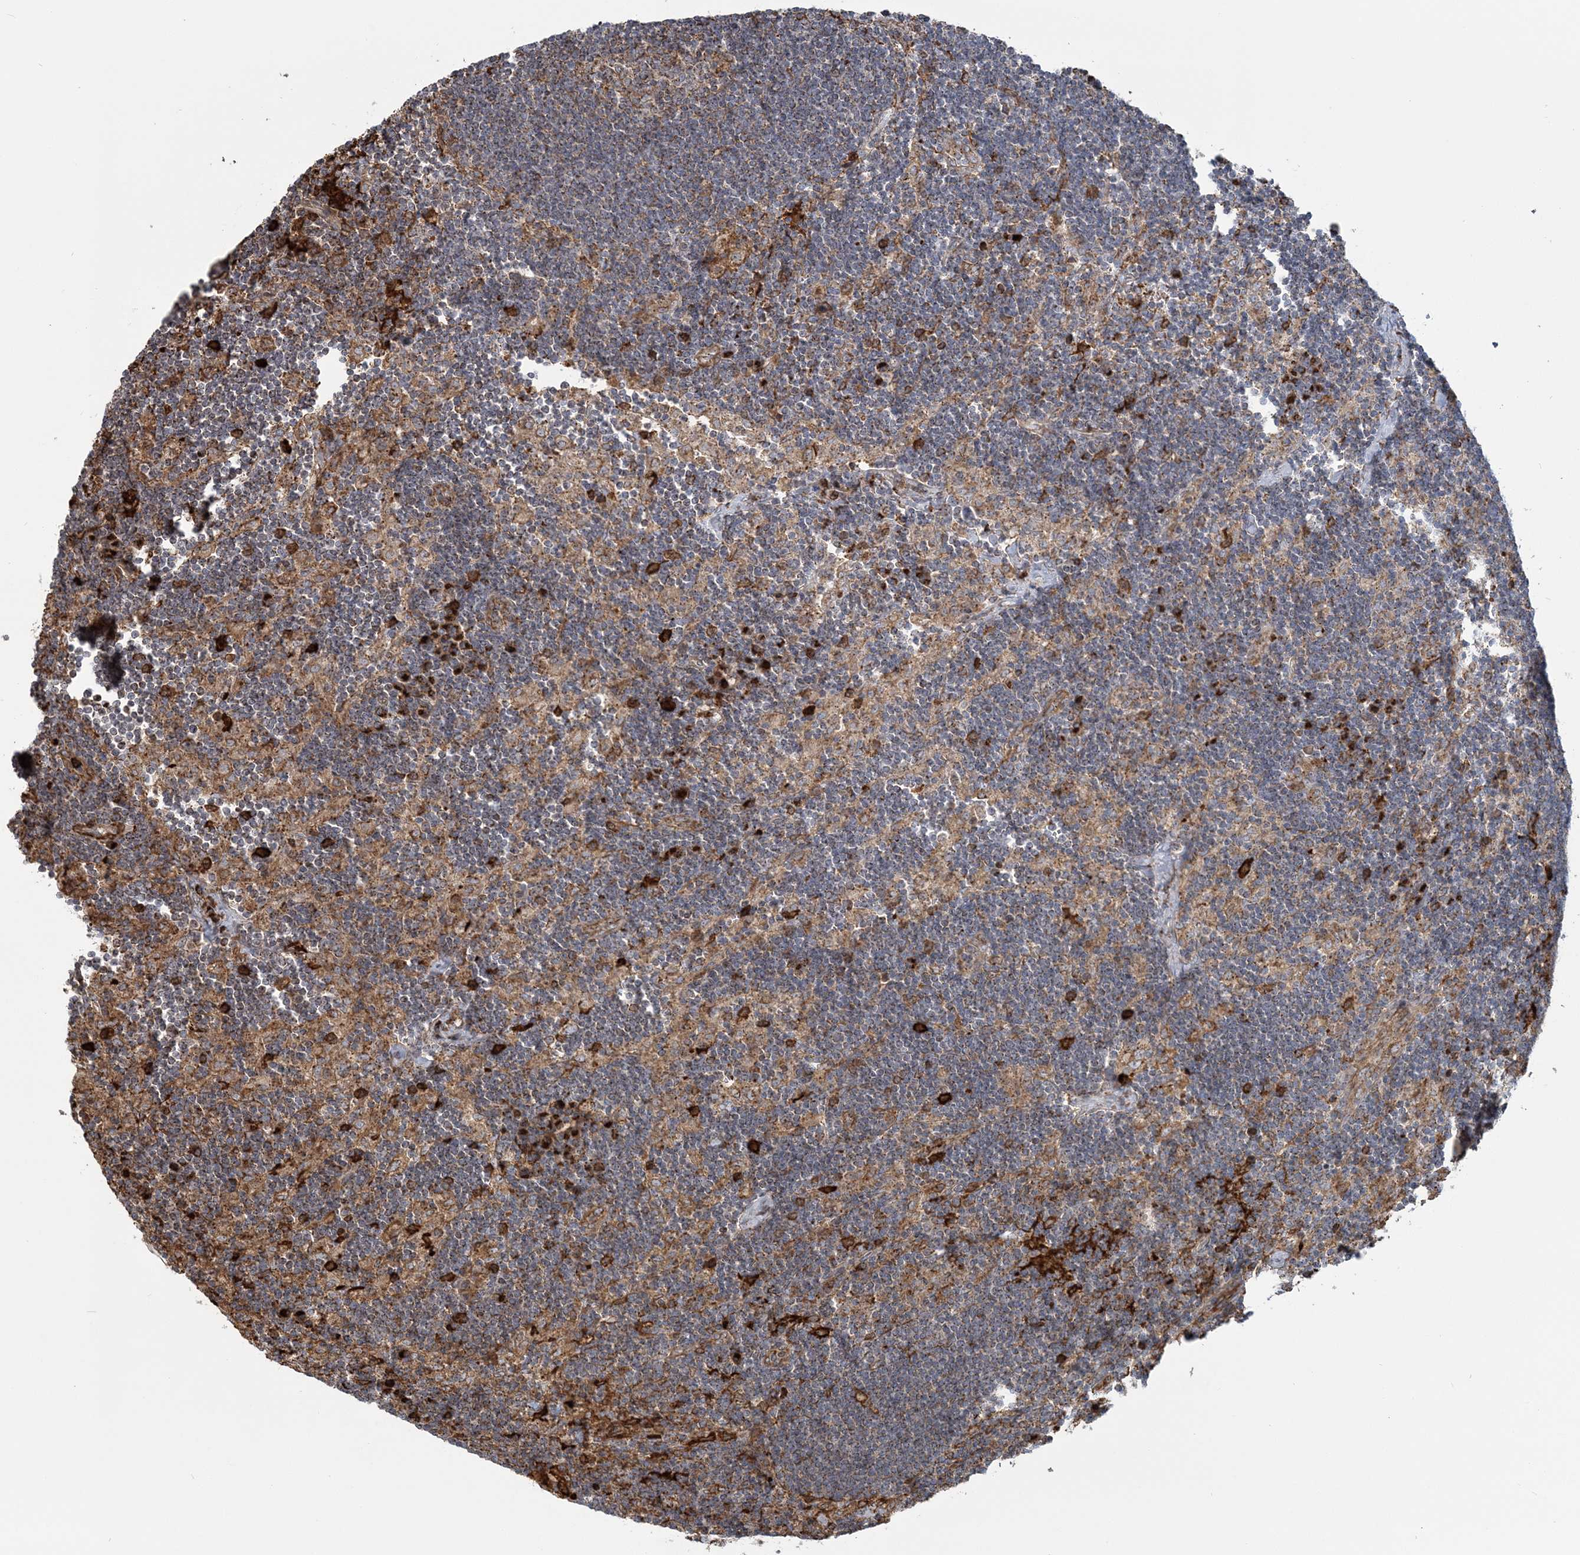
{"staining": {"intensity": "moderate", "quantity": ">75%", "location": "cytoplasmic/membranous"}, "tissue": "lymph node", "cell_type": "Germinal center cells", "image_type": "normal", "snomed": [{"axis": "morphology", "description": "Normal tissue, NOS"}, {"axis": "topography", "description": "Lymph node"}], "caption": "Lymph node stained with immunohistochemistry (IHC) displays moderate cytoplasmic/membranous expression in about >75% of germinal center cells. Using DAB (brown) and hematoxylin (blue) stains, captured at high magnification using brightfield microscopy.", "gene": "TRAF3IP2", "patient": {"sex": "male", "age": 24}}